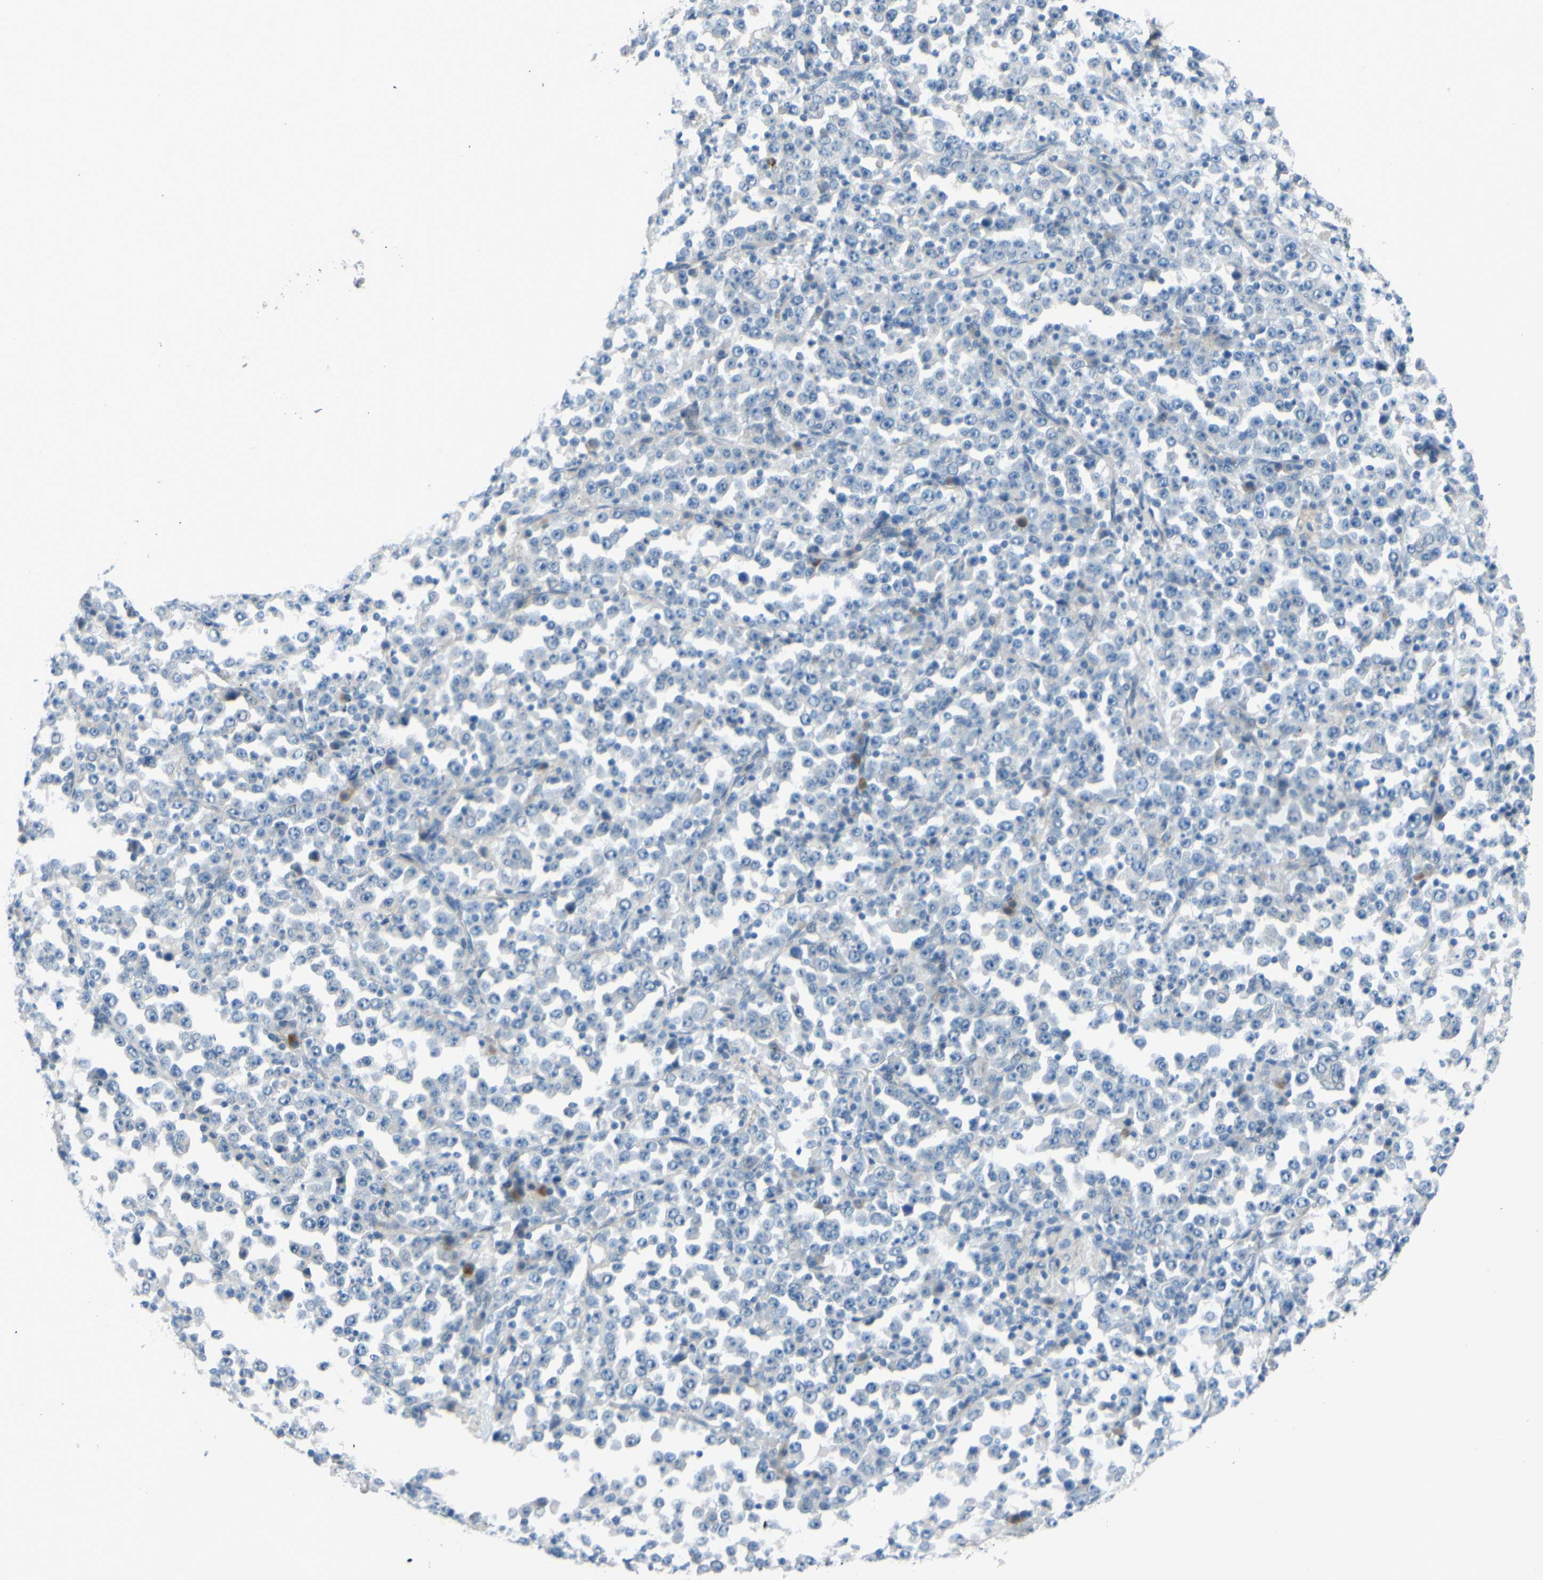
{"staining": {"intensity": "negative", "quantity": "none", "location": "none"}, "tissue": "stomach cancer", "cell_type": "Tumor cells", "image_type": "cancer", "snomed": [{"axis": "morphology", "description": "Normal tissue, NOS"}, {"axis": "morphology", "description": "Adenocarcinoma, NOS"}, {"axis": "topography", "description": "Stomach, upper"}, {"axis": "topography", "description": "Stomach"}], "caption": "Protein analysis of stomach cancer (adenocarcinoma) shows no significant staining in tumor cells.", "gene": "ARHGAP1", "patient": {"sex": "male", "age": 59}}